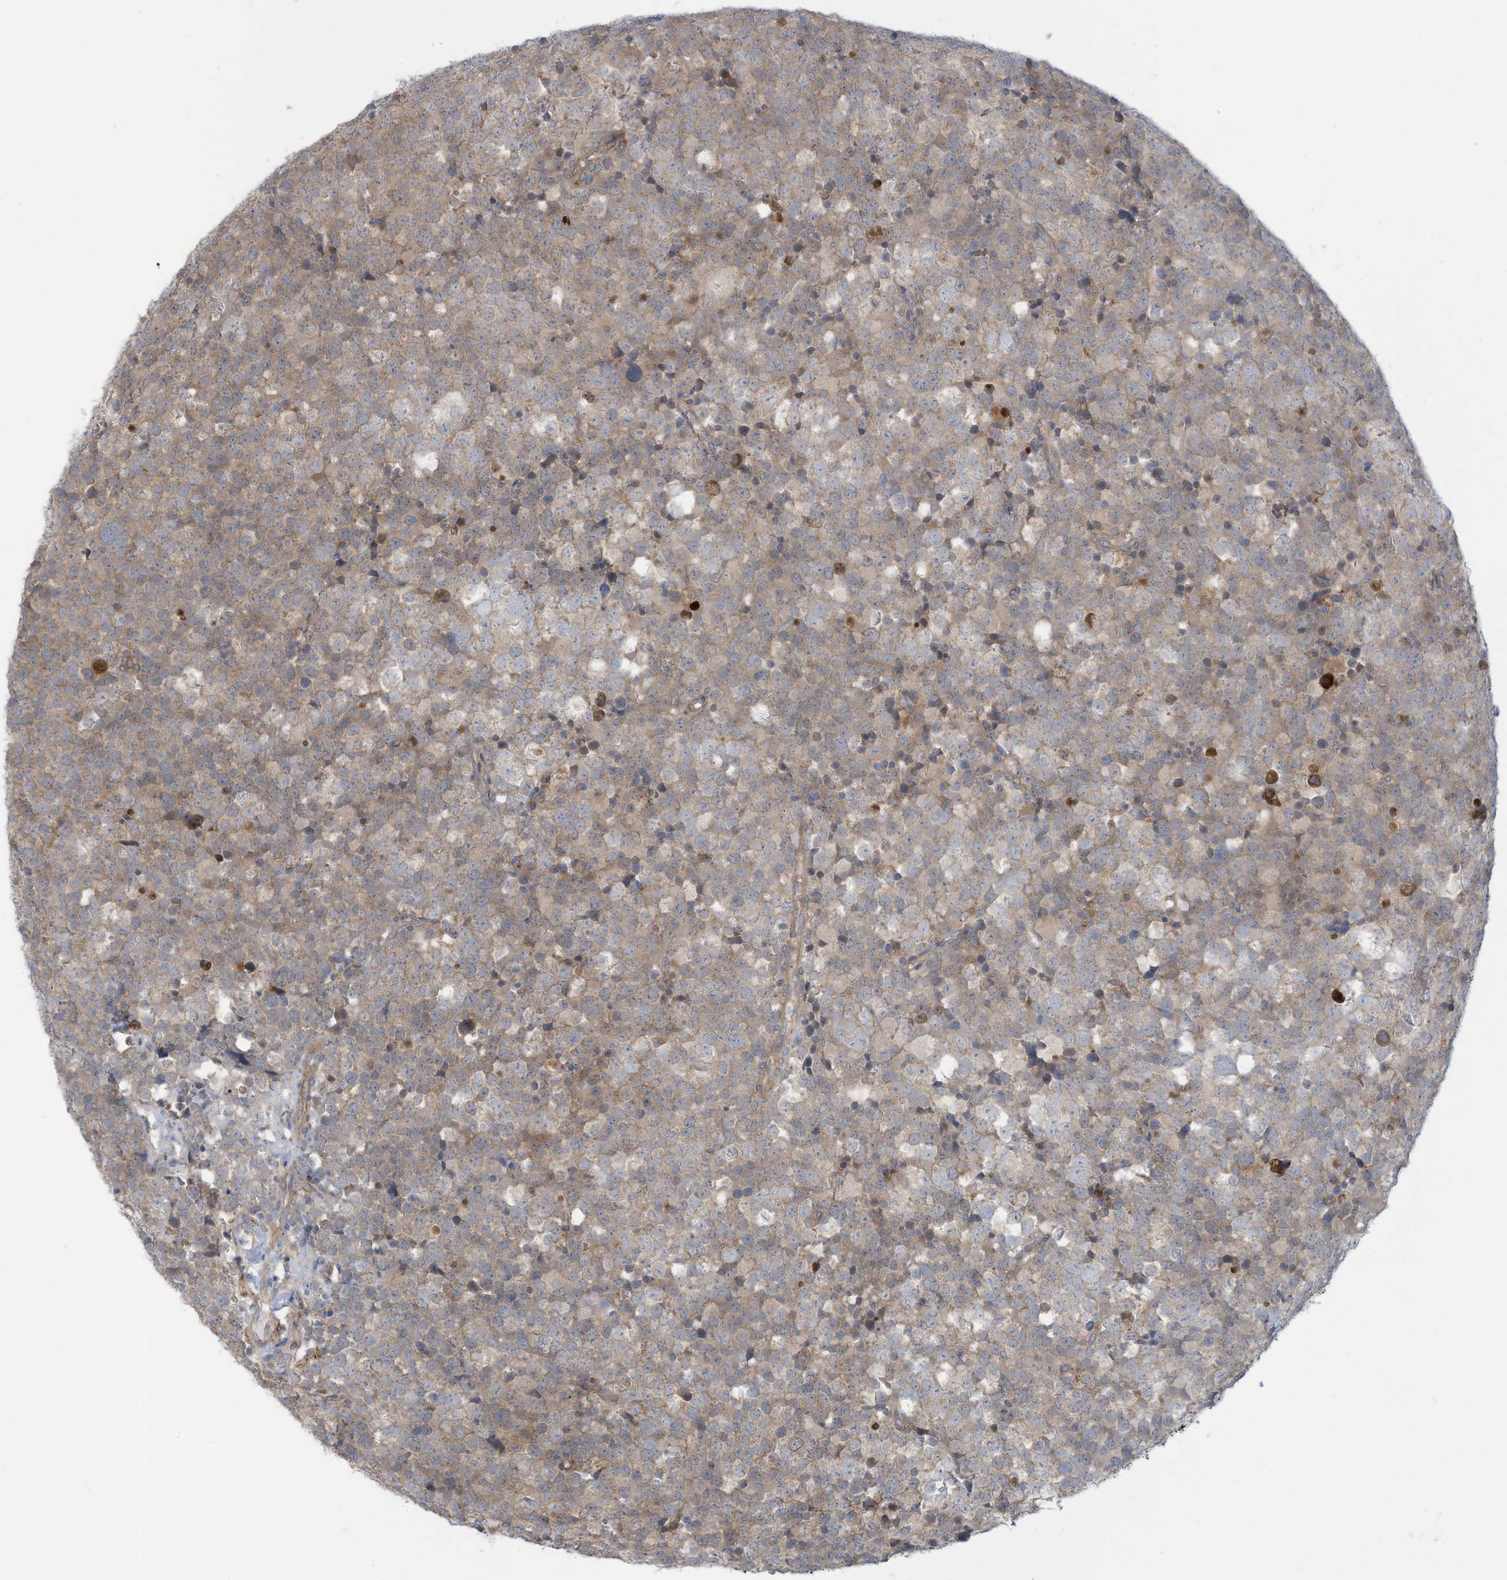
{"staining": {"intensity": "negative", "quantity": "none", "location": "none"}, "tissue": "testis cancer", "cell_type": "Tumor cells", "image_type": "cancer", "snomed": [{"axis": "morphology", "description": "Seminoma, NOS"}, {"axis": "topography", "description": "Testis"}], "caption": "IHC image of neoplastic tissue: human seminoma (testis) stained with DAB reveals no significant protein staining in tumor cells.", "gene": "ADAT2", "patient": {"sex": "male", "age": 71}}